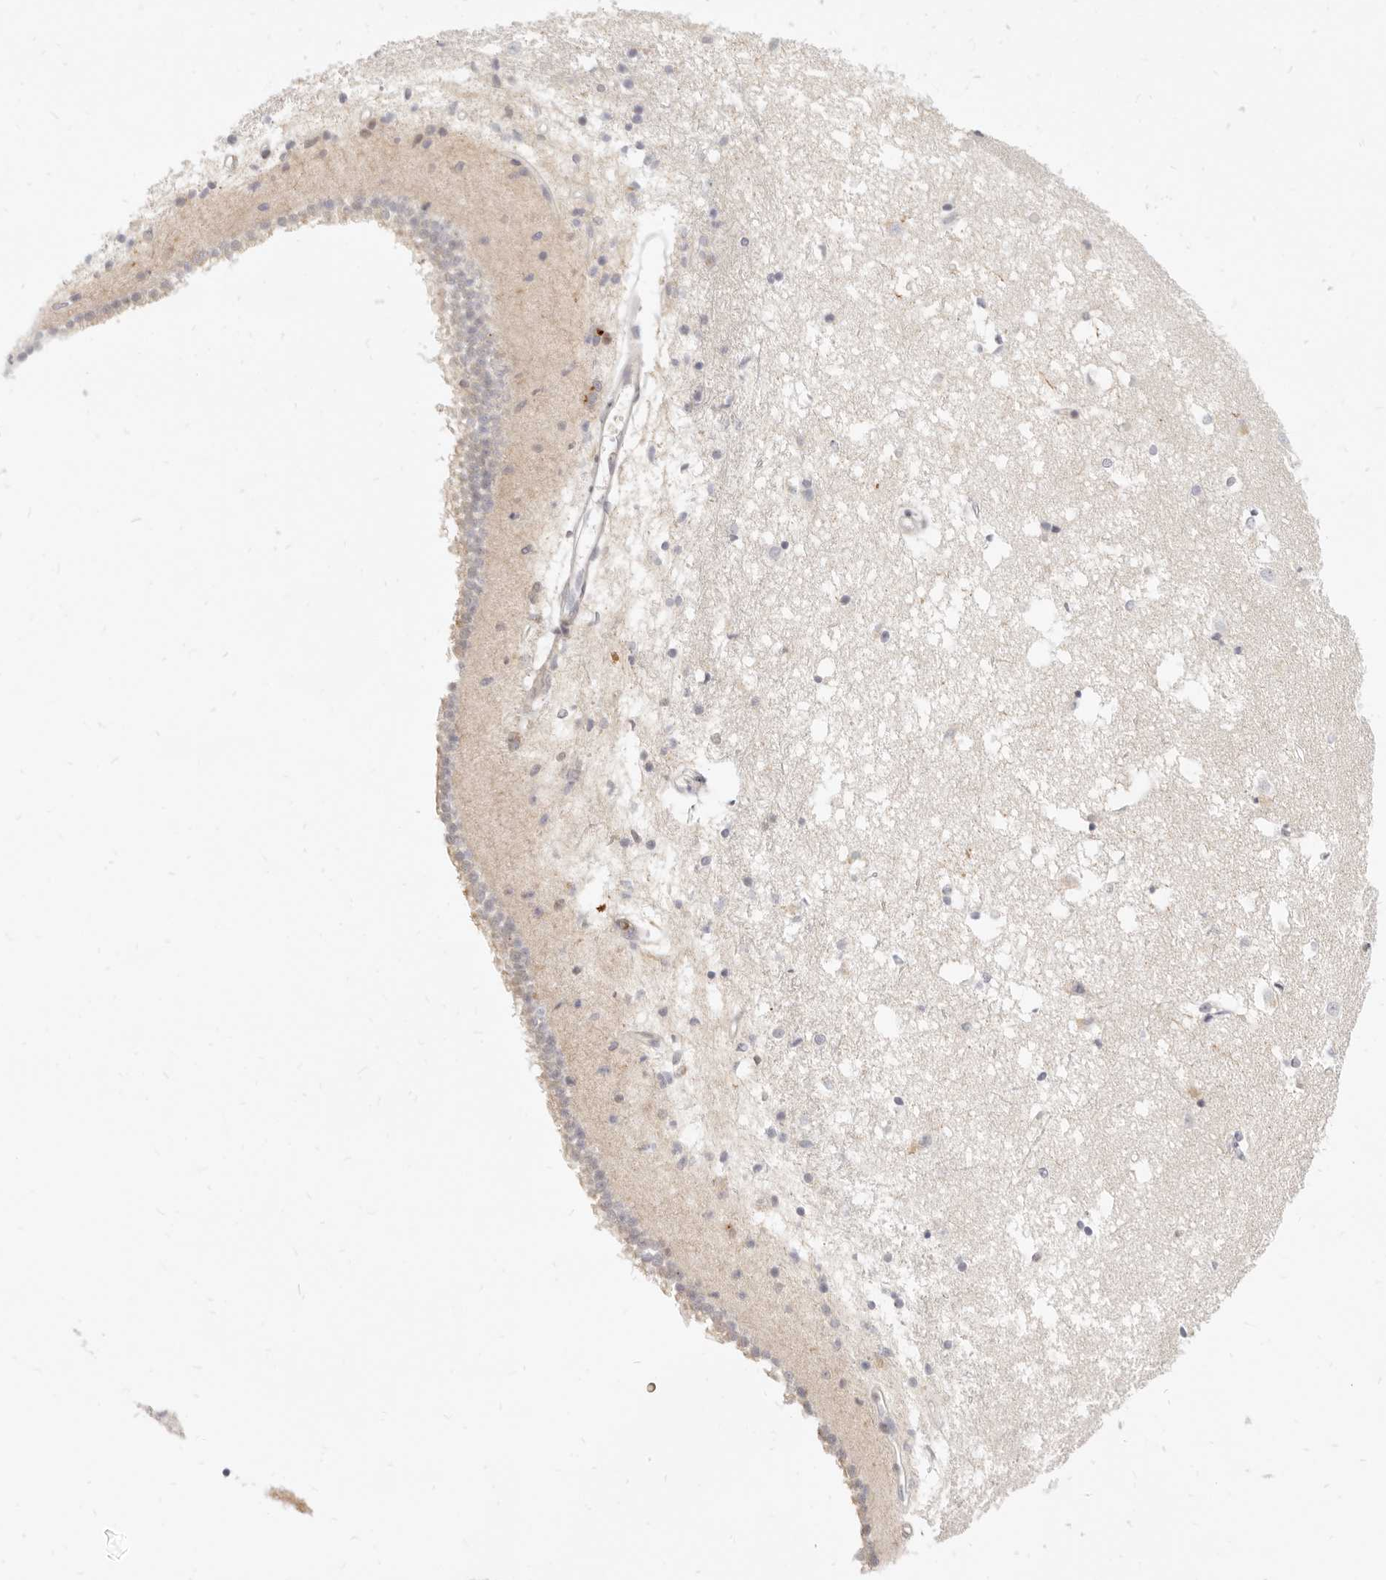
{"staining": {"intensity": "negative", "quantity": "none", "location": "none"}, "tissue": "caudate", "cell_type": "Glial cells", "image_type": "normal", "snomed": [{"axis": "morphology", "description": "Normal tissue, NOS"}, {"axis": "topography", "description": "Lateral ventricle wall"}], "caption": "The IHC photomicrograph has no significant positivity in glial cells of caudate.", "gene": "LTB4R2", "patient": {"sex": "male", "age": 45}}